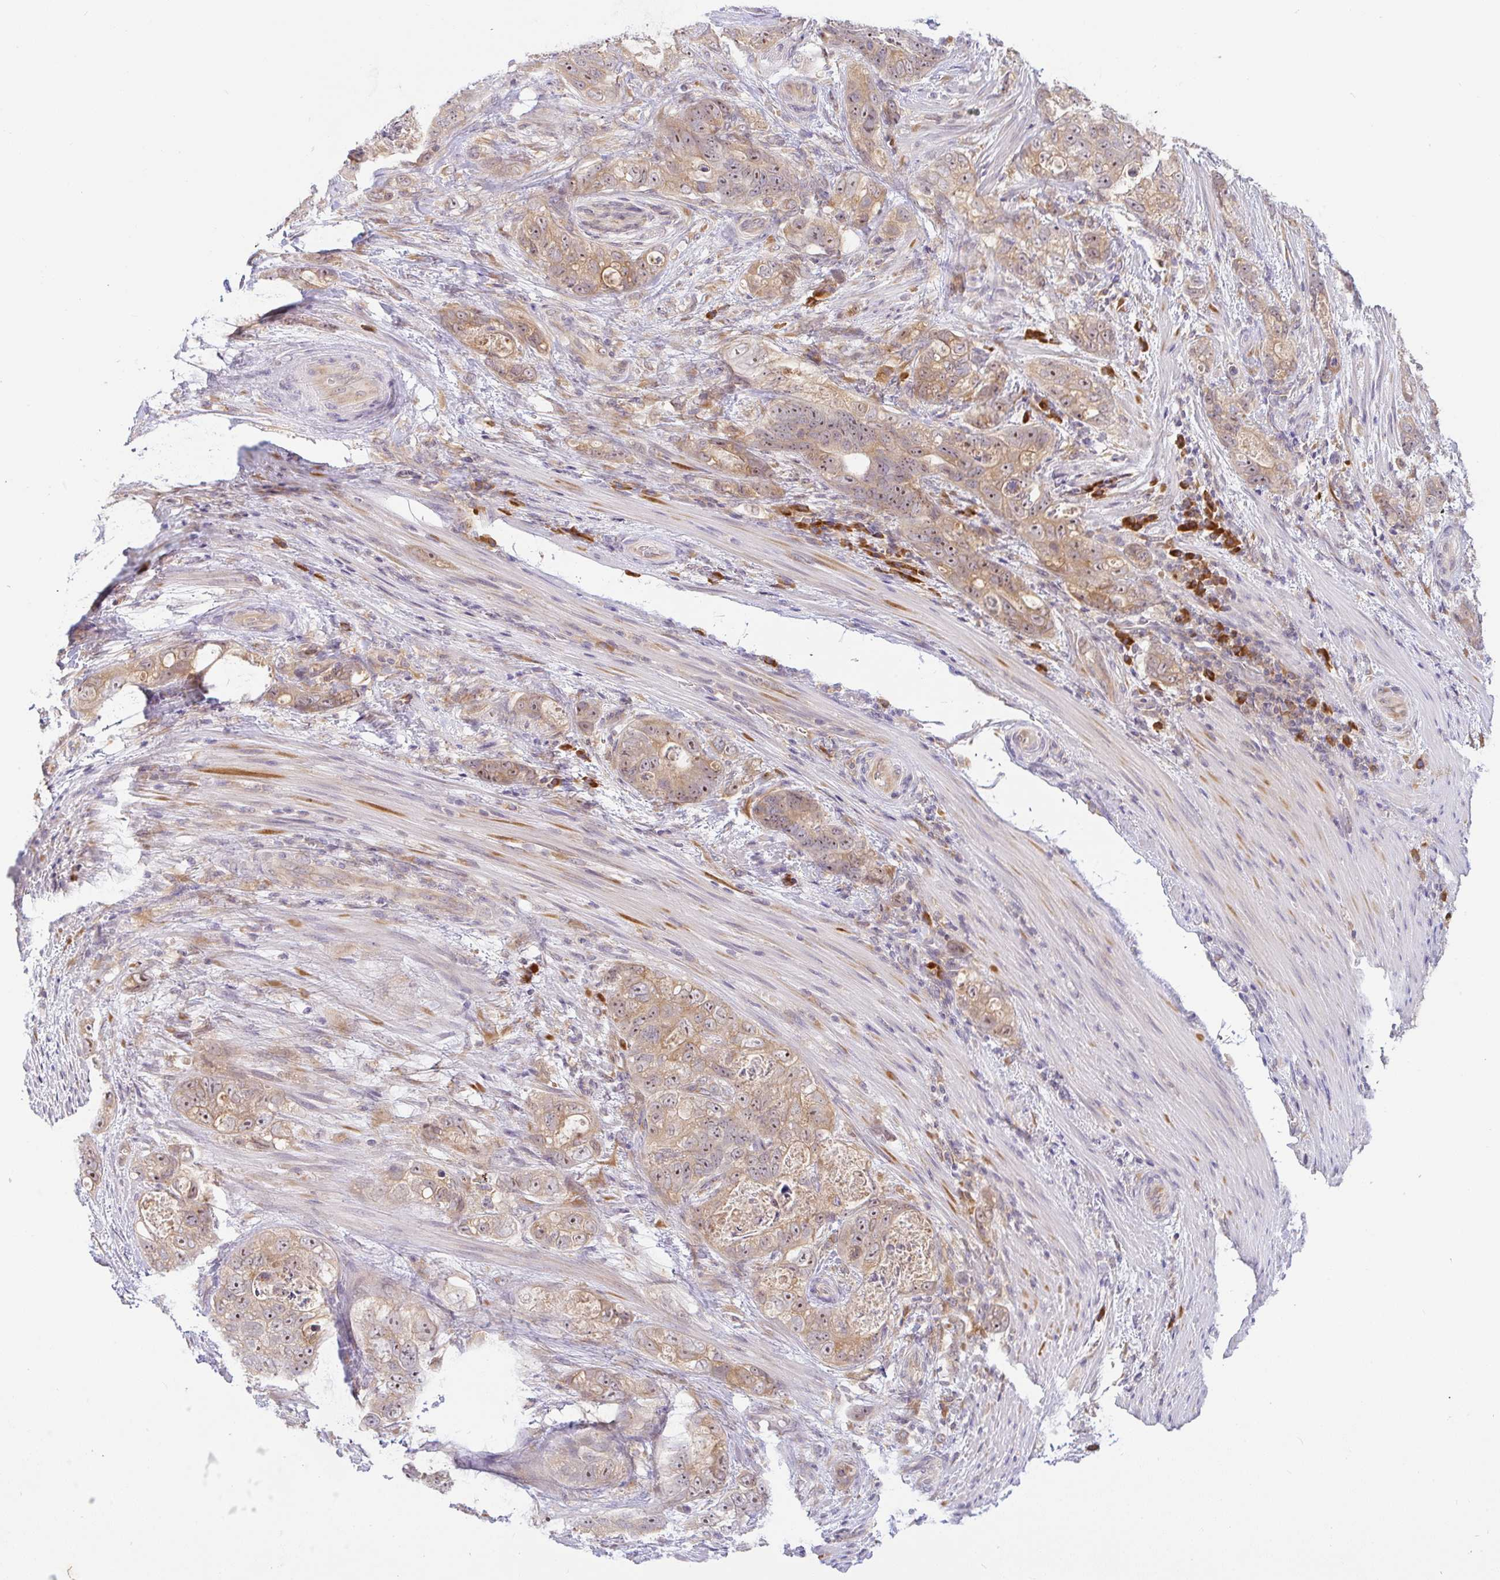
{"staining": {"intensity": "weak", "quantity": ">75%", "location": "cytoplasmic/membranous"}, "tissue": "stomach cancer", "cell_type": "Tumor cells", "image_type": "cancer", "snomed": [{"axis": "morphology", "description": "Normal tissue, NOS"}, {"axis": "morphology", "description": "Adenocarcinoma, NOS"}, {"axis": "topography", "description": "Stomach"}], "caption": "Stomach cancer (adenocarcinoma) stained for a protein (brown) demonstrates weak cytoplasmic/membranous positive expression in approximately >75% of tumor cells.", "gene": "DERL2", "patient": {"sex": "female", "age": 89}}